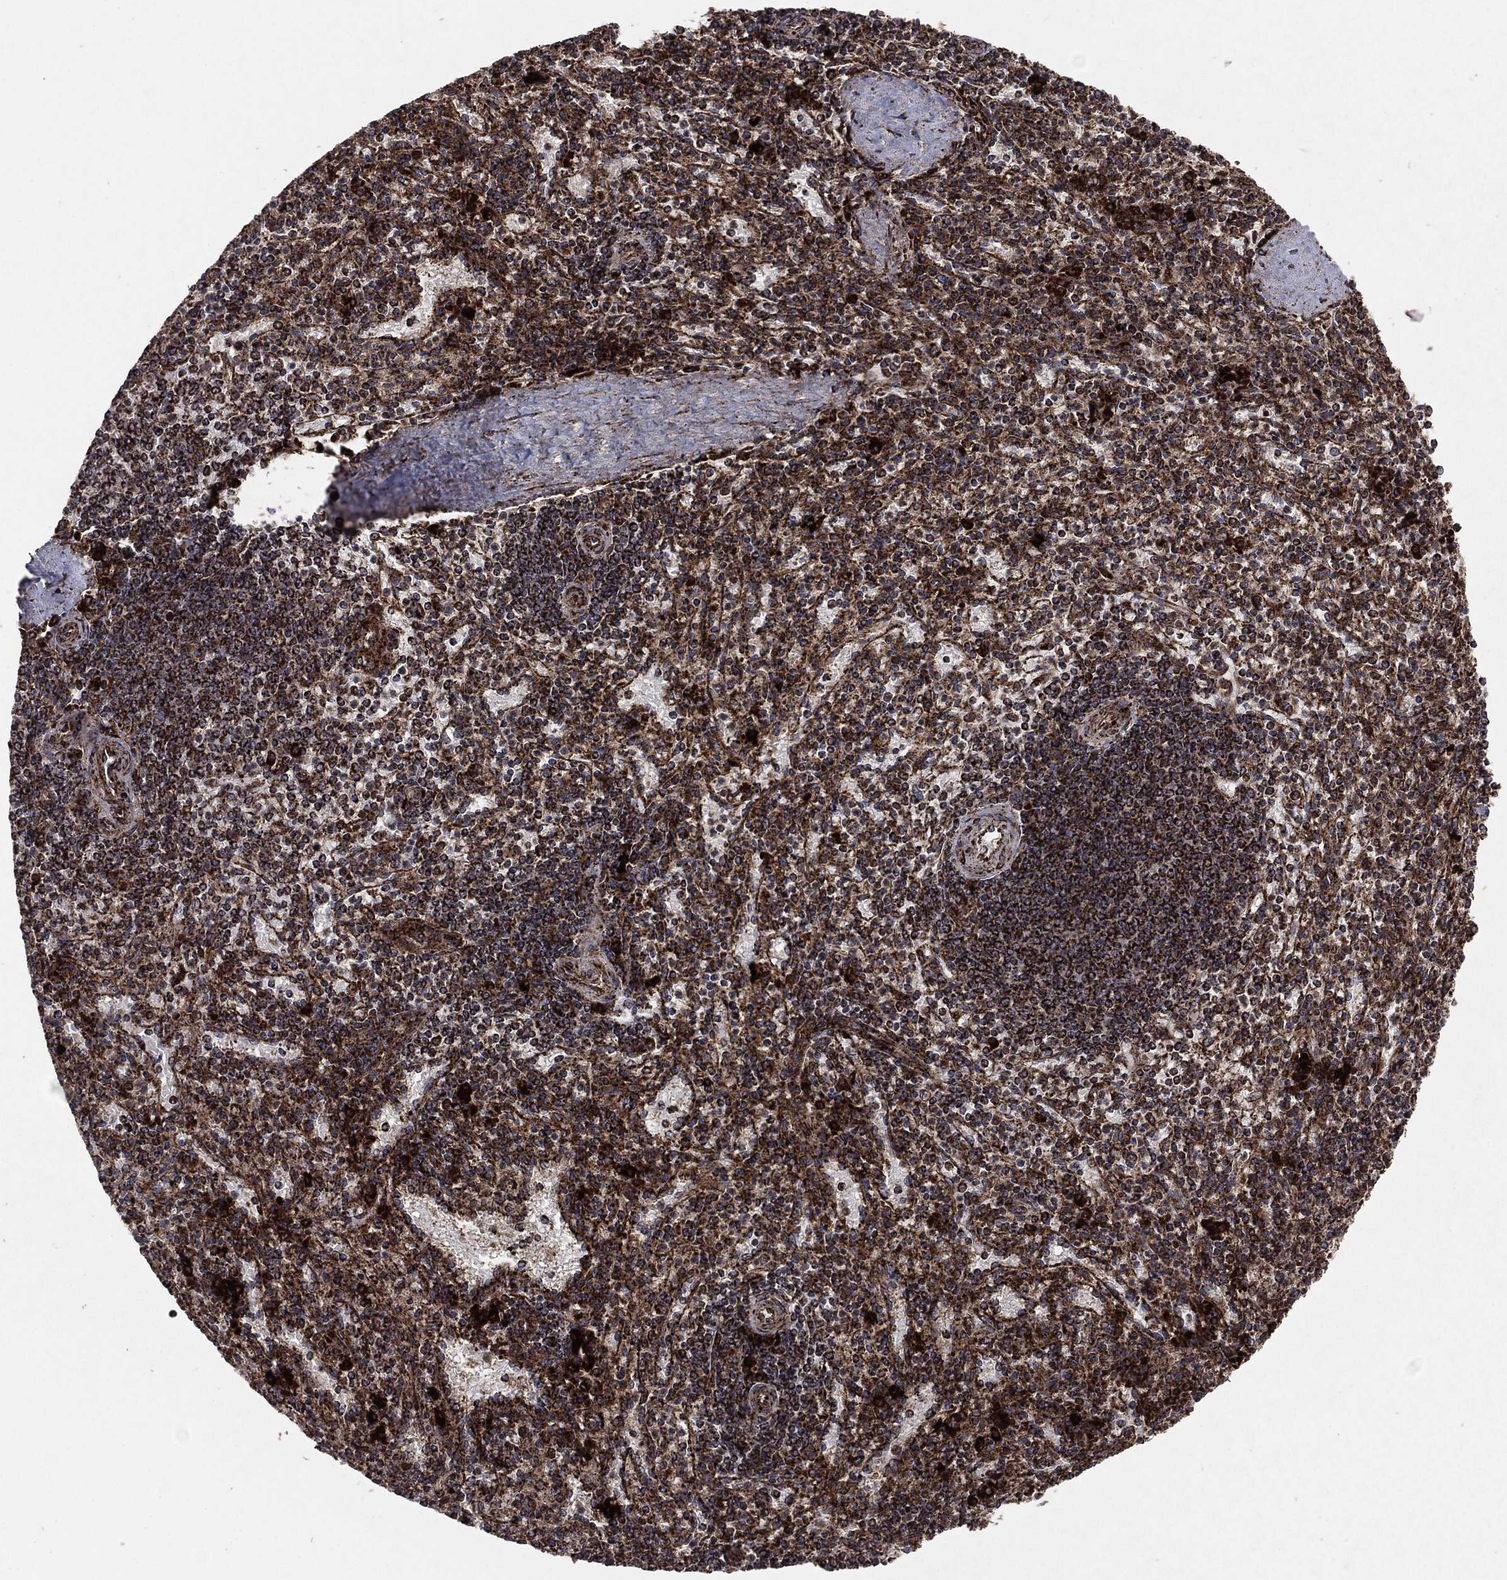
{"staining": {"intensity": "moderate", "quantity": ">75%", "location": "cytoplasmic/membranous"}, "tissue": "spleen", "cell_type": "Cells in red pulp", "image_type": "normal", "snomed": [{"axis": "morphology", "description": "Normal tissue, NOS"}, {"axis": "topography", "description": "Spleen"}], "caption": "About >75% of cells in red pulp in unremarkable human spleen reveal moderate cytoplasmic/membranous protein staining as visualized by brown immunohistochemical staining.", "gene": "MAP2K1", "patient": {"sex": "female", "age": 37}}